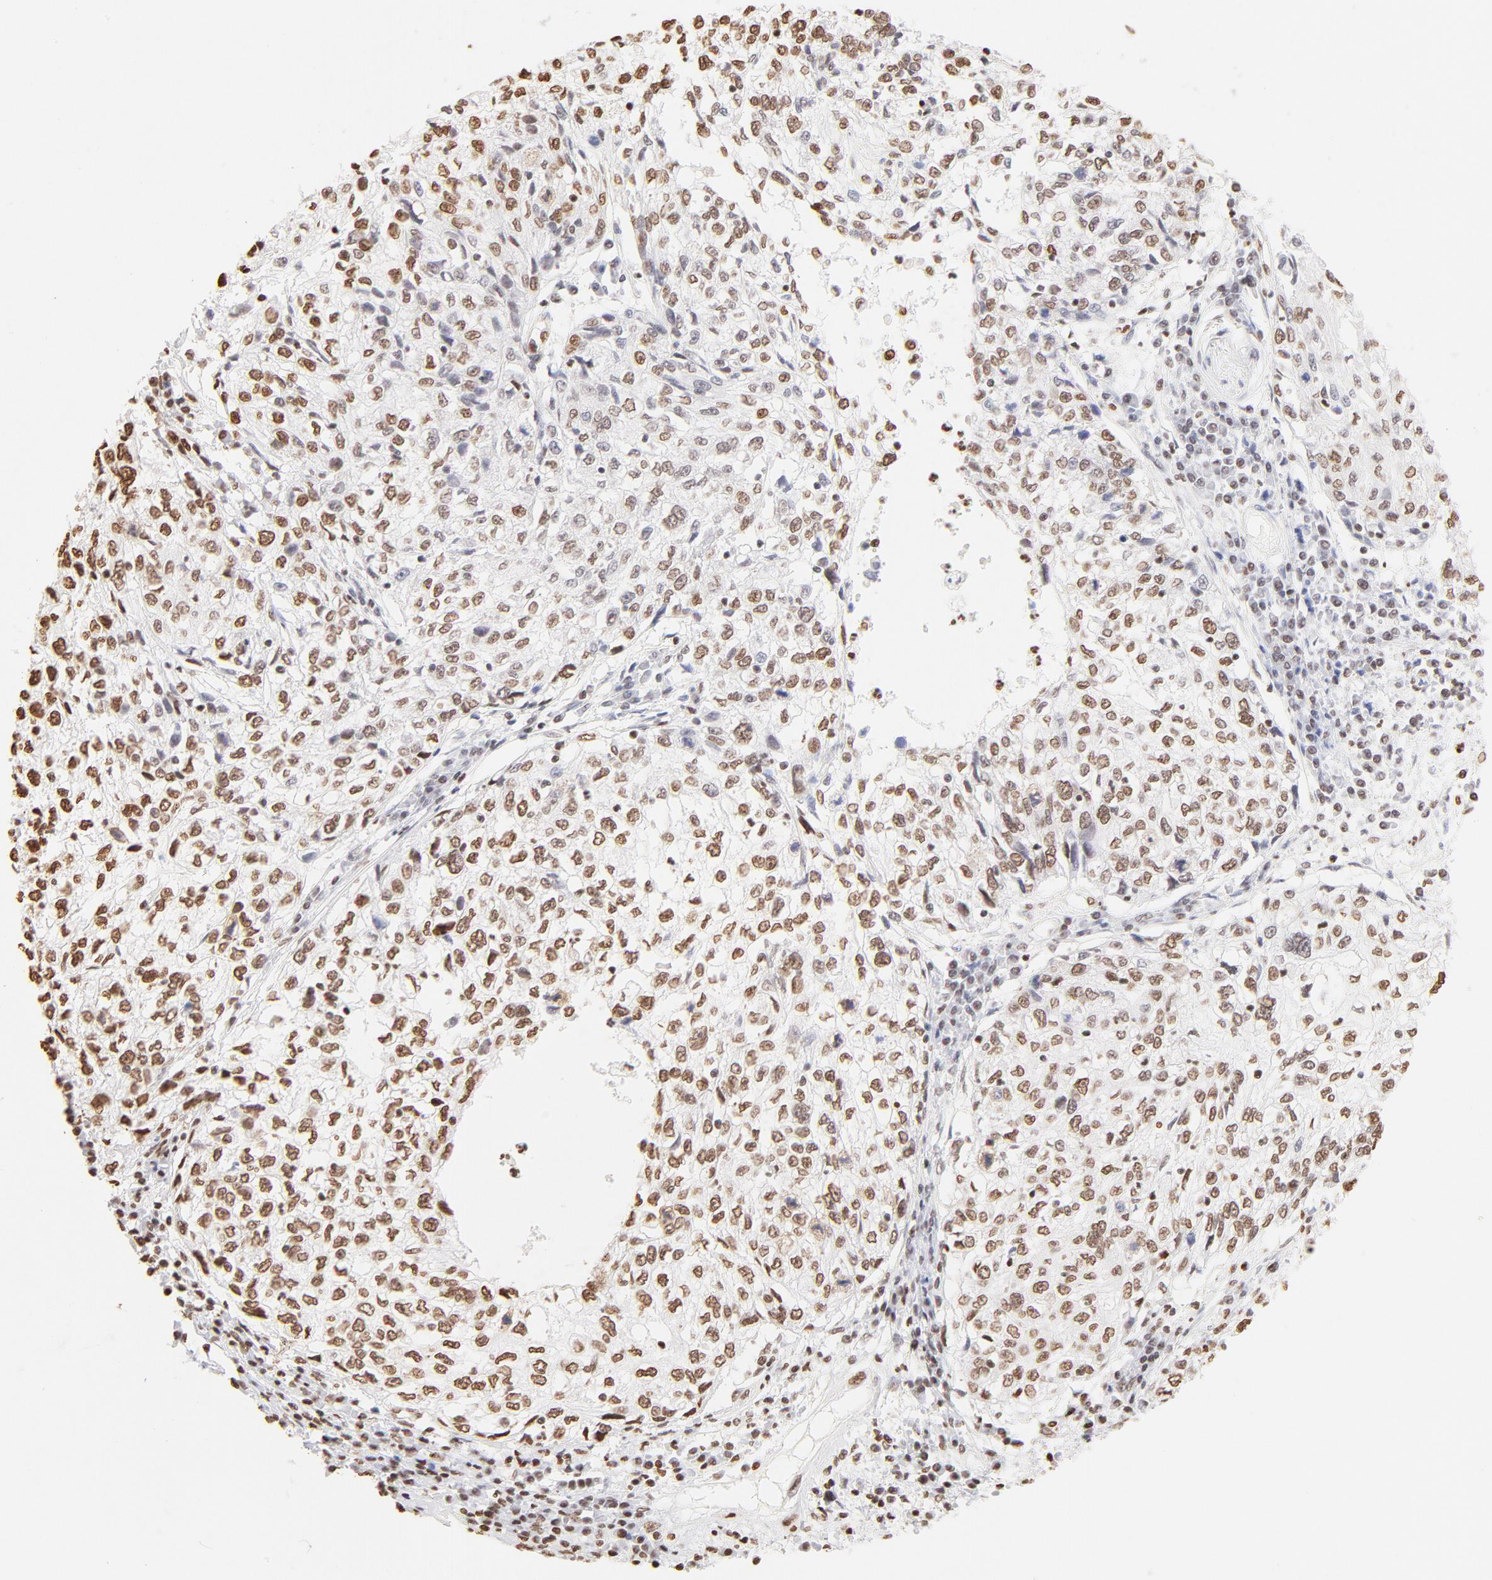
{"staining": {"intensity": "moderate", "quantity": ">75%", "location": "nuclear"}, "tissue": "cervical cancer", "cell_type": "Tumor cells", "image_type": "cancer", "snomed": [{"axis": "morphology", "description": "Squamous cell carcinoma, NOS"}, {"axis": "topography", "description": "Cervix"}], "caption": "This is a histology image of immunohistochemistry (IHC) staining of cervical cancer (squamous cell carcinoma), which shows moderate expression in the nuclear of tumor cells.", "gene": "ZNF540", "patient": {"sex": "female", "age": 57}}